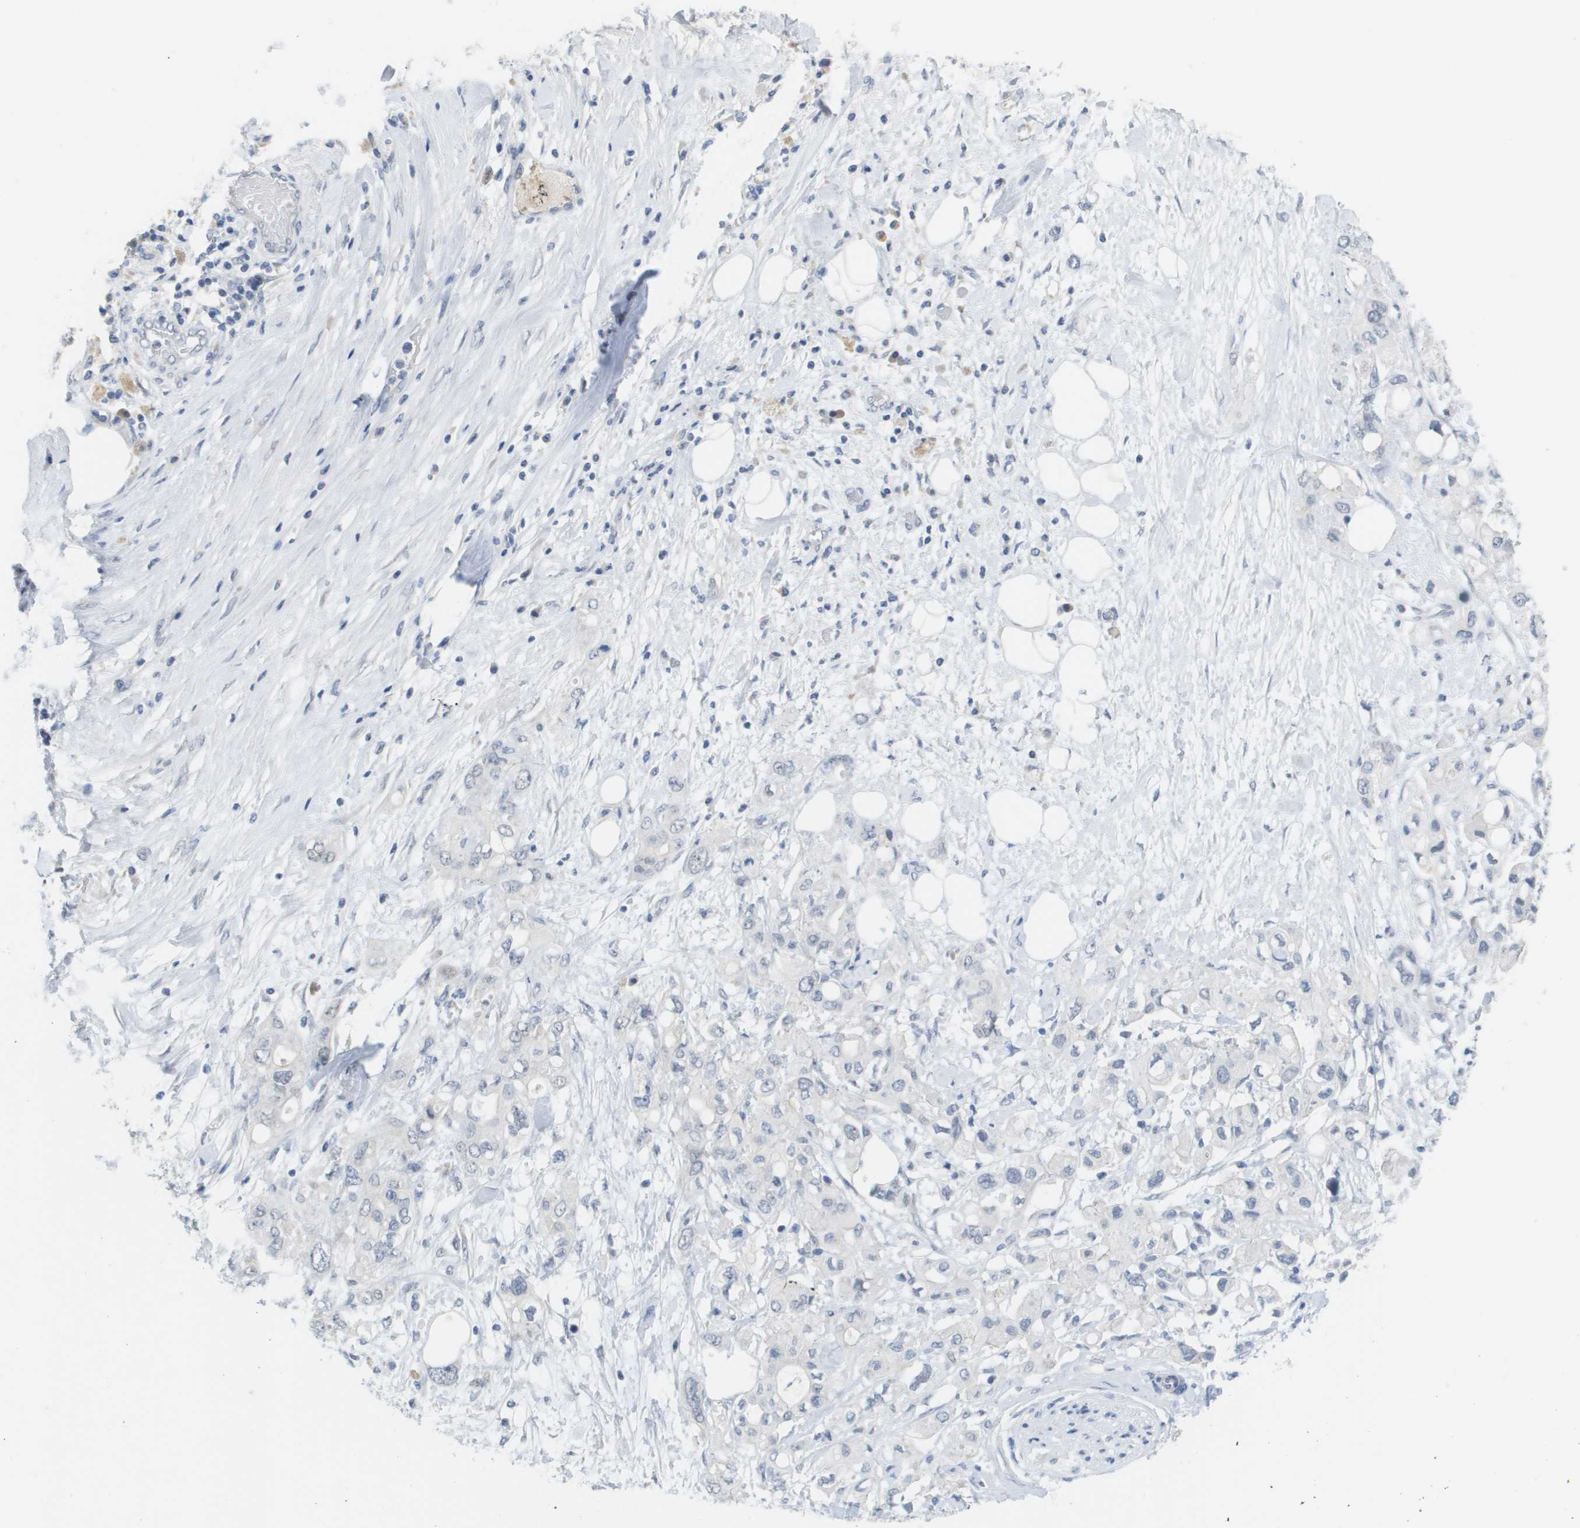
{"staining": {"intensity": "negative", "quantity": "none", "location": "none"}, "tissue": "pancreatic cancer", "cell_type": "Tumor cells", "image_type": "cancer", "snomed": [{"axis": "morphology", "description": "Adenocarcinoma, NOS"}, {"axis": "topography", "description": "Pancreas"}], "caption": "The photomicrograph exhibits no staining of tumor cells in pancreatic cancer (adenocarcinoma).", "gene": "PDE4A", "patient": {"sex": "female", "age": 56}}